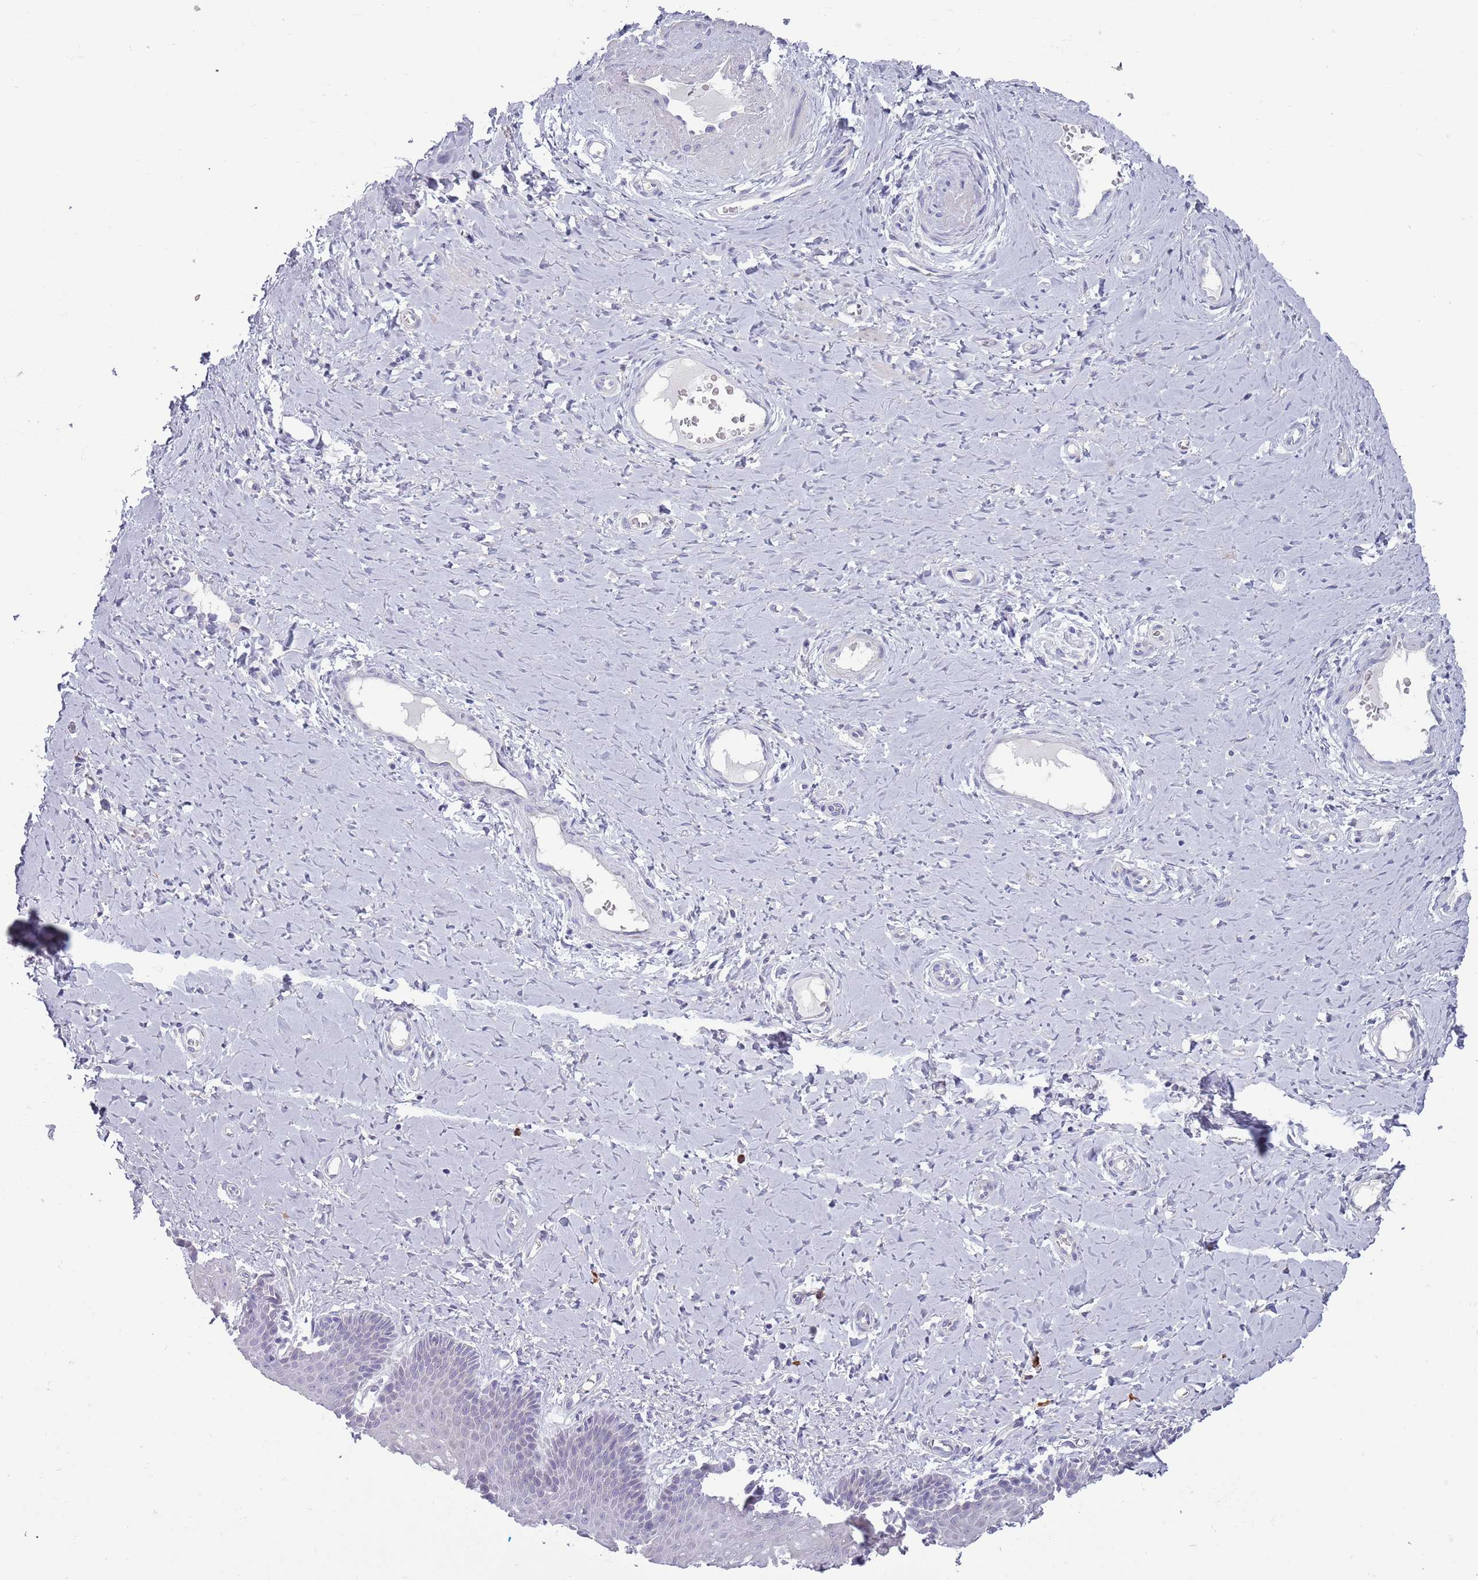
{"staining": {"intensity": "negative", "quantity": "none", "location": "none"}, "tissue": "vagina", "cell_type": "Squamous epithelial cells", "image_type": "normal", "snomed": [{"axis": "morphology", "description": "Normal tissue, NOS"}, {"axis": "topography", "description": "Vagina"}], "caption": "This micrograph is of normal vagina stained with immunohistochemistry (IHC) to label a protein in brown with the nuclei are counter-stained blue. There is no expression in squamous epithelial cells. The staining was performed using DAB (3,3'-diaminobenzidine) to visualize the protein expression in brown, while the nuclei were stained in blue with hematoxylin (Magnification: 20x).", "gene": "LTB", "patient": {"sex": "female", "age": 65}}